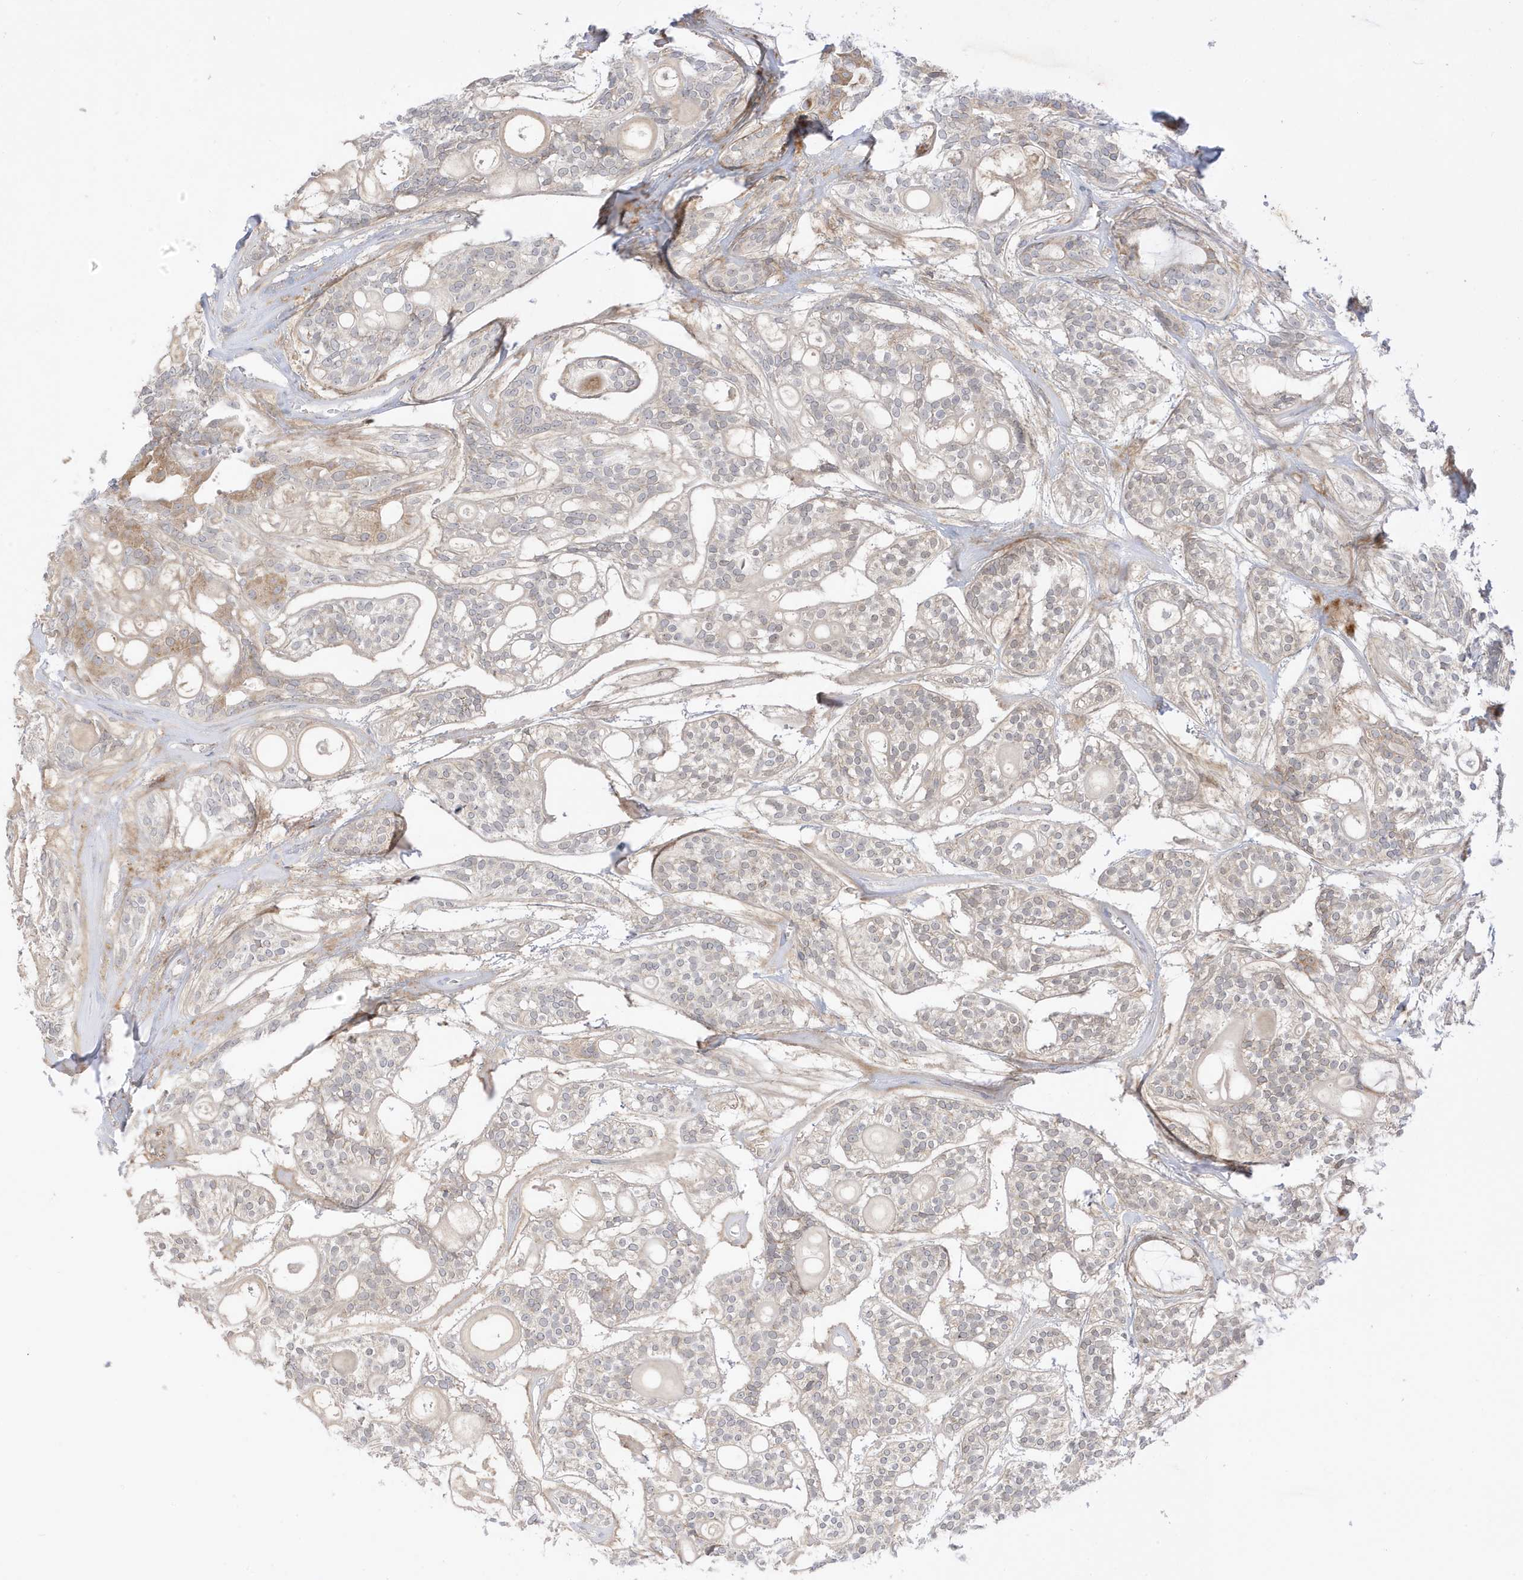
{"staining": {"intensity": "negative", "quantity": "none", "location": "none"}, "tissue": "head and neck cancer", "cell_type": "Tumor cells", "image_type": "cancer", "snomed": [{"axis": "morphology", "description": "Adenocarcinoma, NOS"}, {"axis": "topography", "description": "Head-Neck"}], "caption": "Immunohistochemical staining of human adenocarcinoma (head and neck) shows no significant expression in tumor cells. The staining was performed using DAB (3,3'-diaminobenzidine) to visualize the protein expression in brown, while the nuclei were stained in blue with hematoxylin (Magnification: 20x).", "gene": "NPPC", "patient": {"sex": "male", "age": 66}}